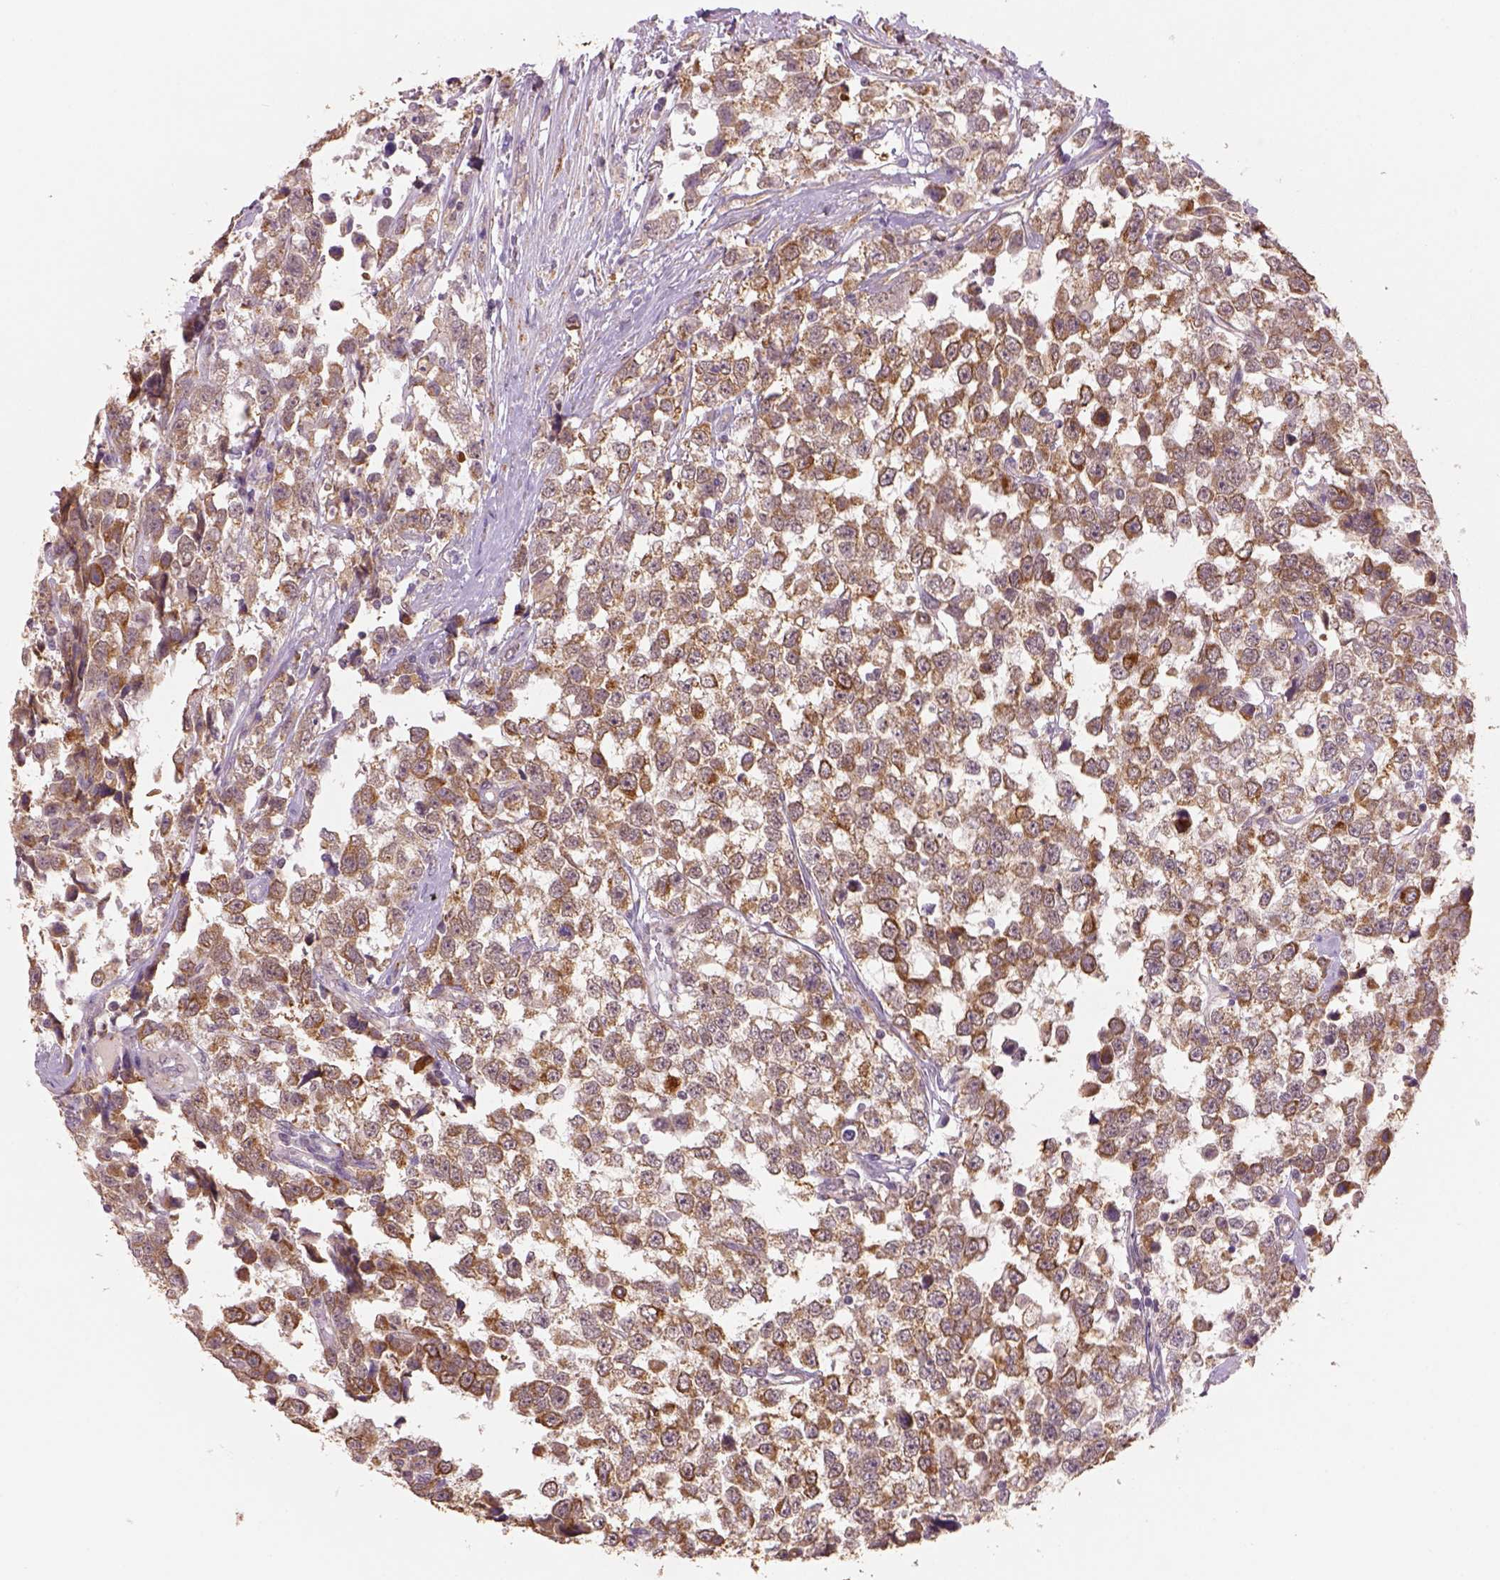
{"staining": {"intensity": "strong", "quantity": ">75%", "location": "cytoplasmic/membranous"}, "tissue": "testis cancer", "cell_type": "Tumor cells", "image_type": "cancer", "snomed": [{"axis": "morphology", "description": "Seminoma, NOS"}, {"axis": "topography", "description": "Testis"}], "caption": "Tumor cells display high levels of strong cytoplasmic/membranous expression in about >75% of cells in testis cancer.", "gene": "AP2B1", "patient": {"sex": "male", "age": 34}}